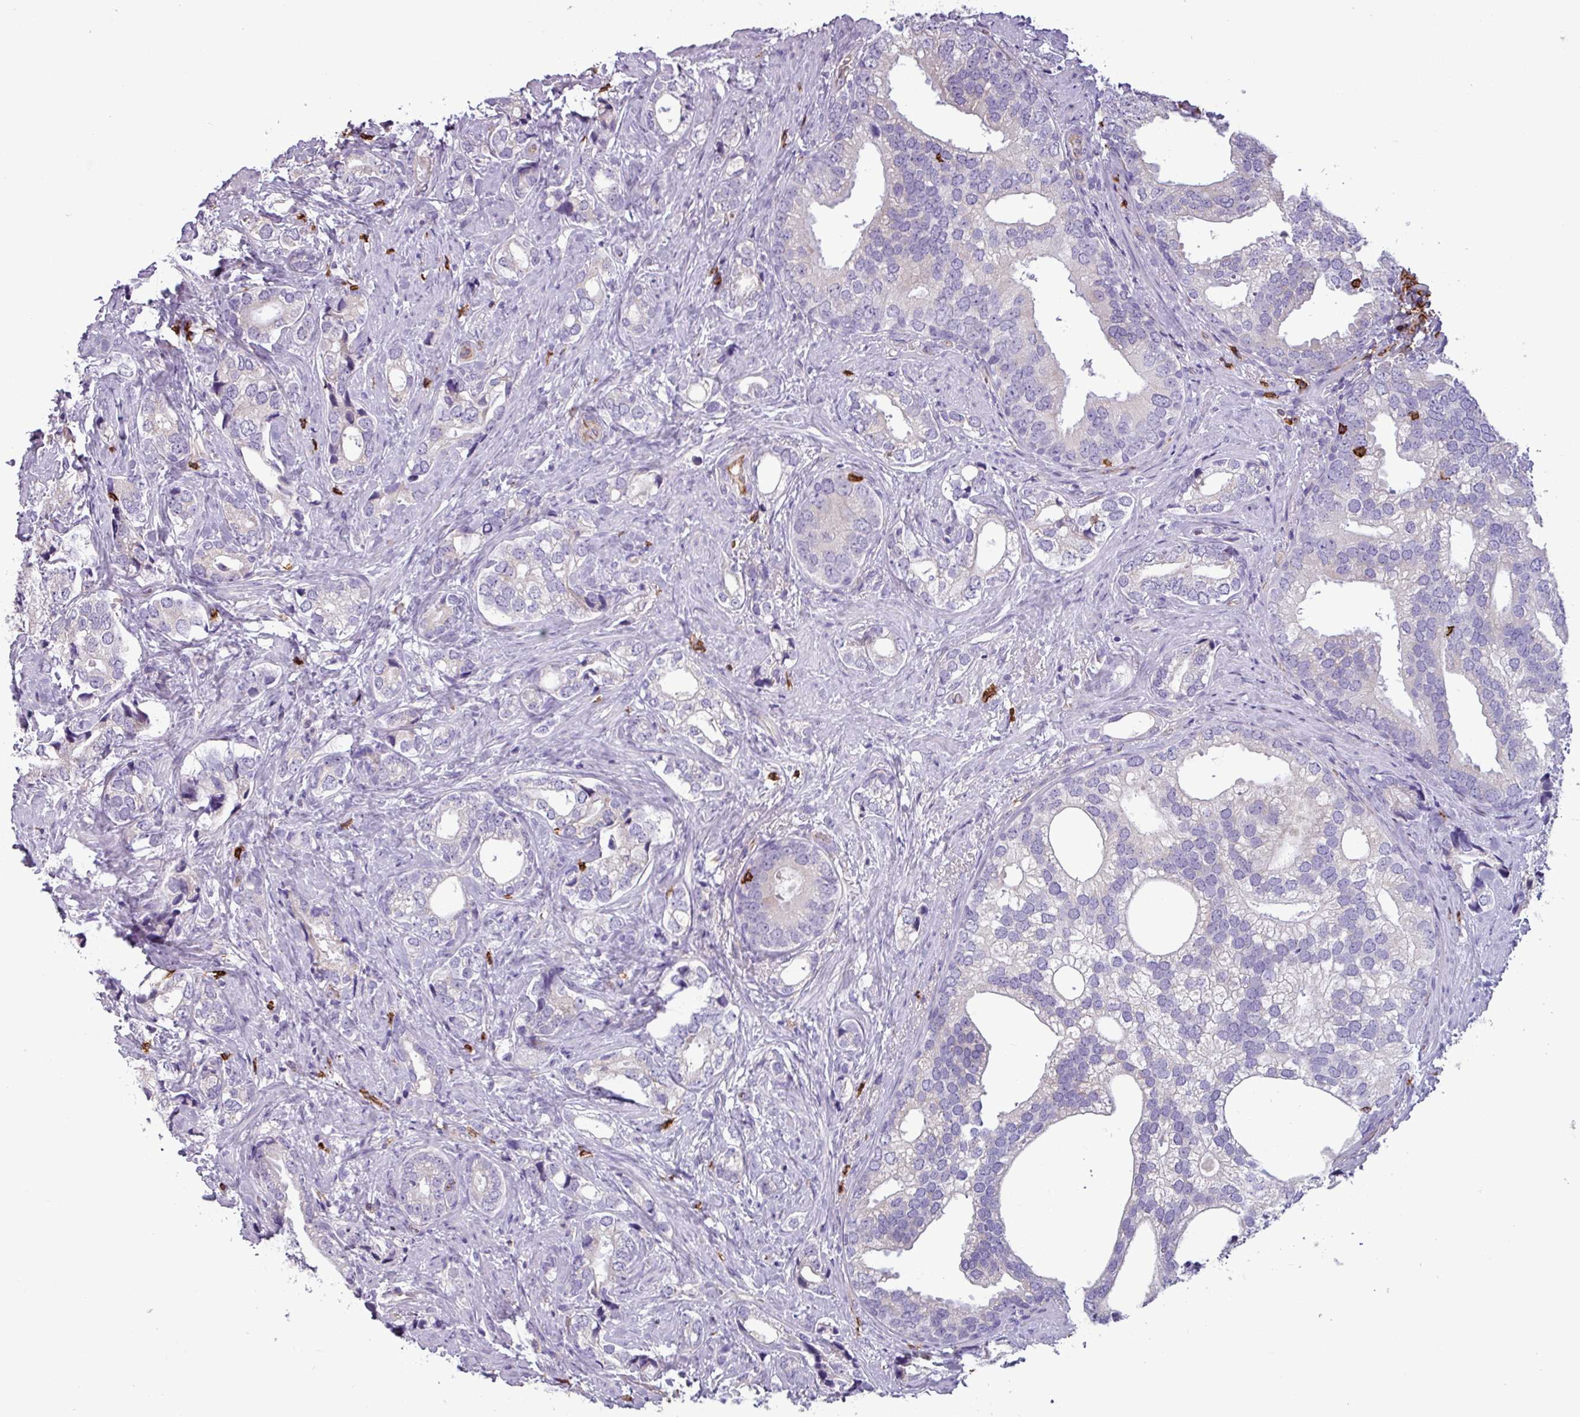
{"staining": {"intensity": "negative", "quantity": "none", "location": "none"}, "tissue": "prostate cancer", "cell_type": "Tumor cells", "image_type": "cancer", "snomed": [{"axis": "morphology", "description": "Adenocarcinoma, High grade"}, {"axis": "topography", "description": "Prostate"}], "caption": "Tumor cells are negative for brown protein staining in prostate cancer.", "gene": "CD8A", "patient": {"sex": "male", "age": 75}}